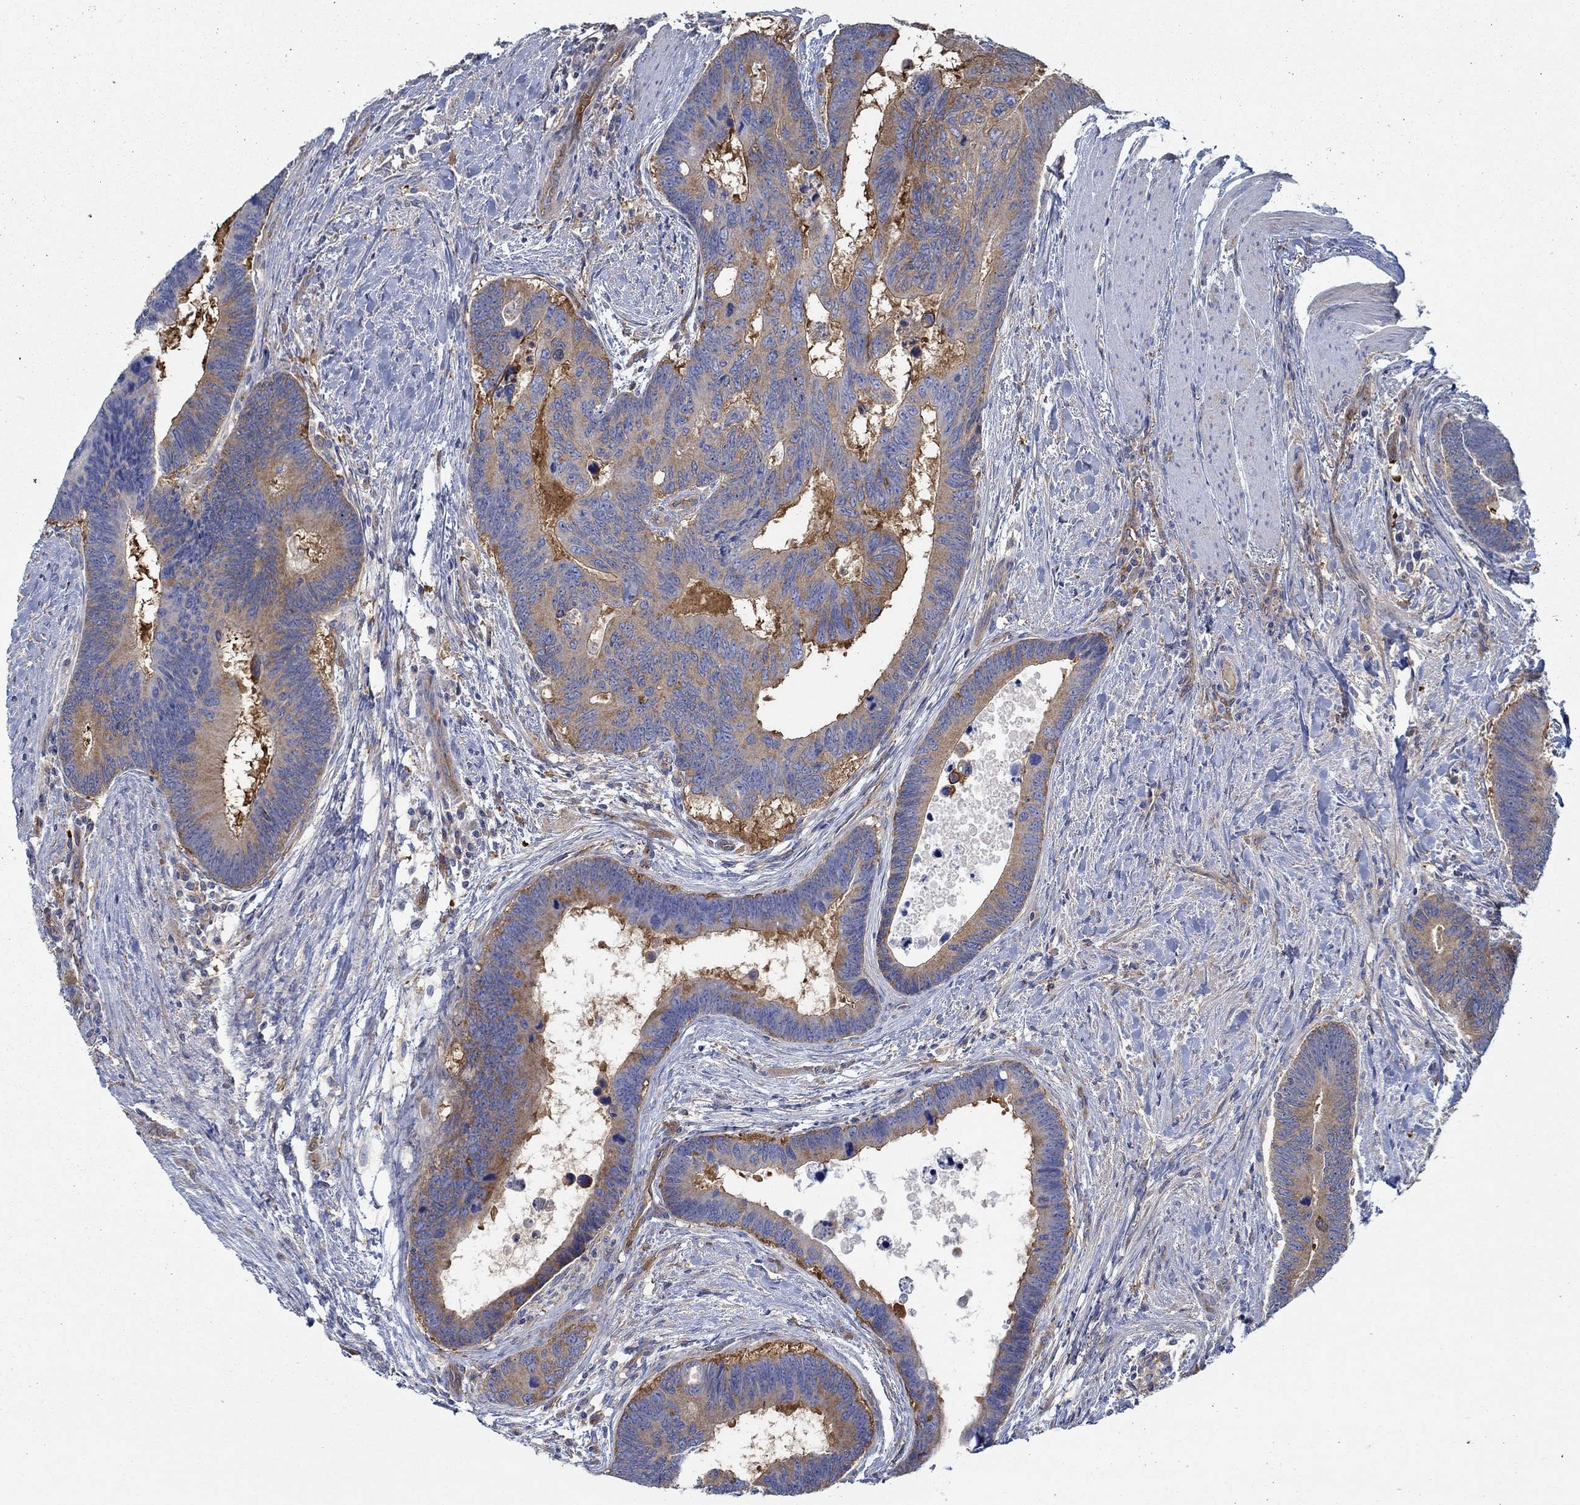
{"staining": {"intensity": "strong", "quantity": "25%-75%", "location": "cytoplasmic/membranous"}, "tissue": "colorectal cancer", "cell_type": "Tumor cells", "image_type": "cancer", "snomed": [{"axis": "morphology", "description": "Adenocarcinoma, NOS"}, {"axis": "topography", "description": "Colon"}], "caption": "Immunohistochemical staining of human adenocarcinoma (colorectal) reveals high levels of strong cytoplasmic/membranous protein staining in approximately 25%-75% of tumor cells. The protein of interest is shown in brown color, while the nuclei are stained blue.", "gene": "SPAG9", "patient": {"sex": "female", "age": 77}}